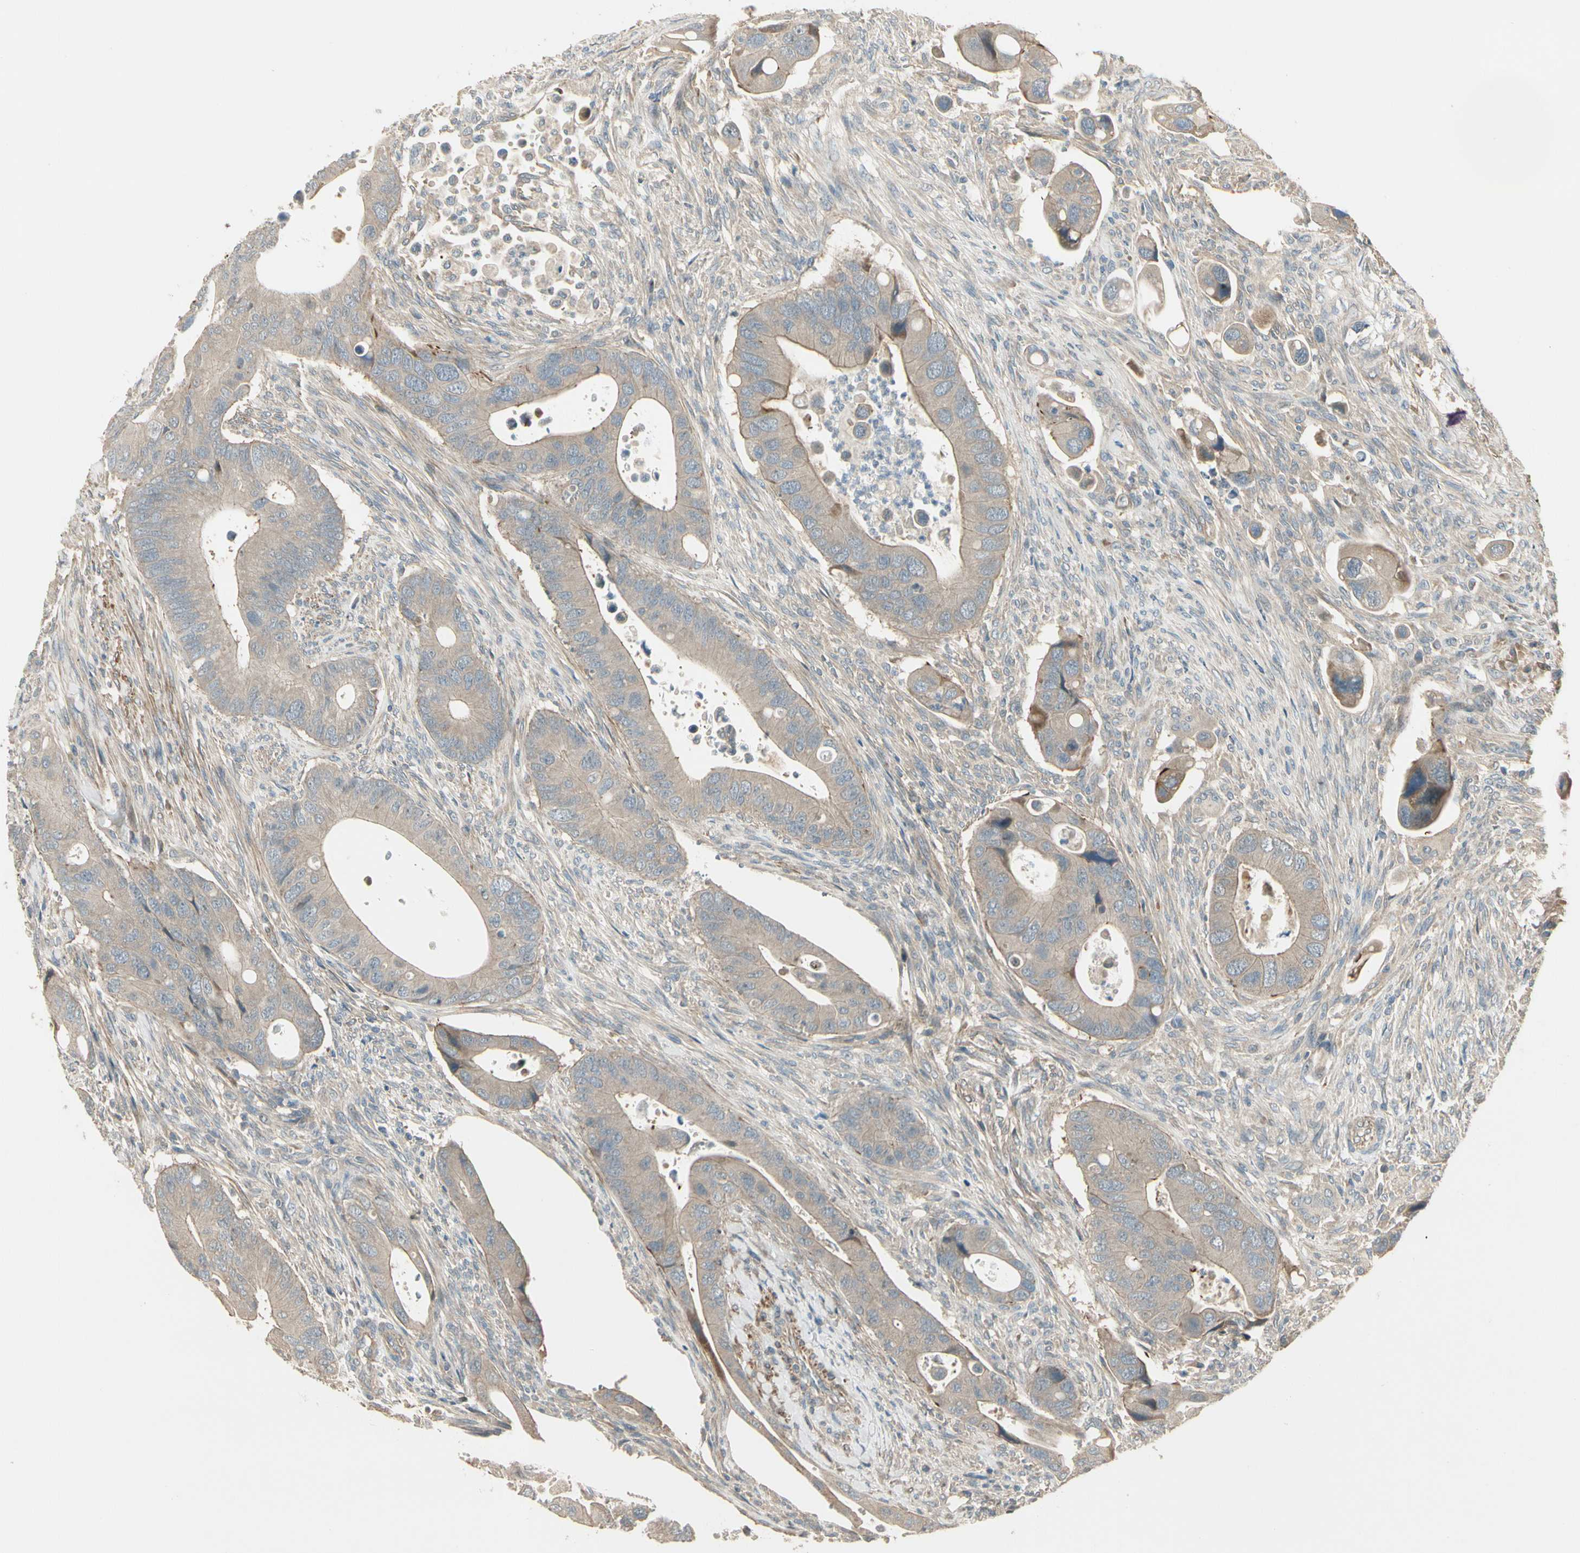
{"staining": {"intensity": "weak", "quantity": ">75%", "location": "cytoplasmic/membranous"}, "tissue": "colorectal cancer", "cell_type": "Tumor cells", "image_type": "cancer", "snomed": [{"axis": "morphology", "description": "Adenocarcinoma, NOS"}, {"axis": "topography", "description": "Rectum"}], "caption": "This is an image of immunohistochemistry (IHC) staining of adenocarcinoma (colorectal), which shows weak staining in the cytoplasmic/membranous of tumor cells.", "gene": "ACVR1", "patient": {"sex": "female", "age": 57}}